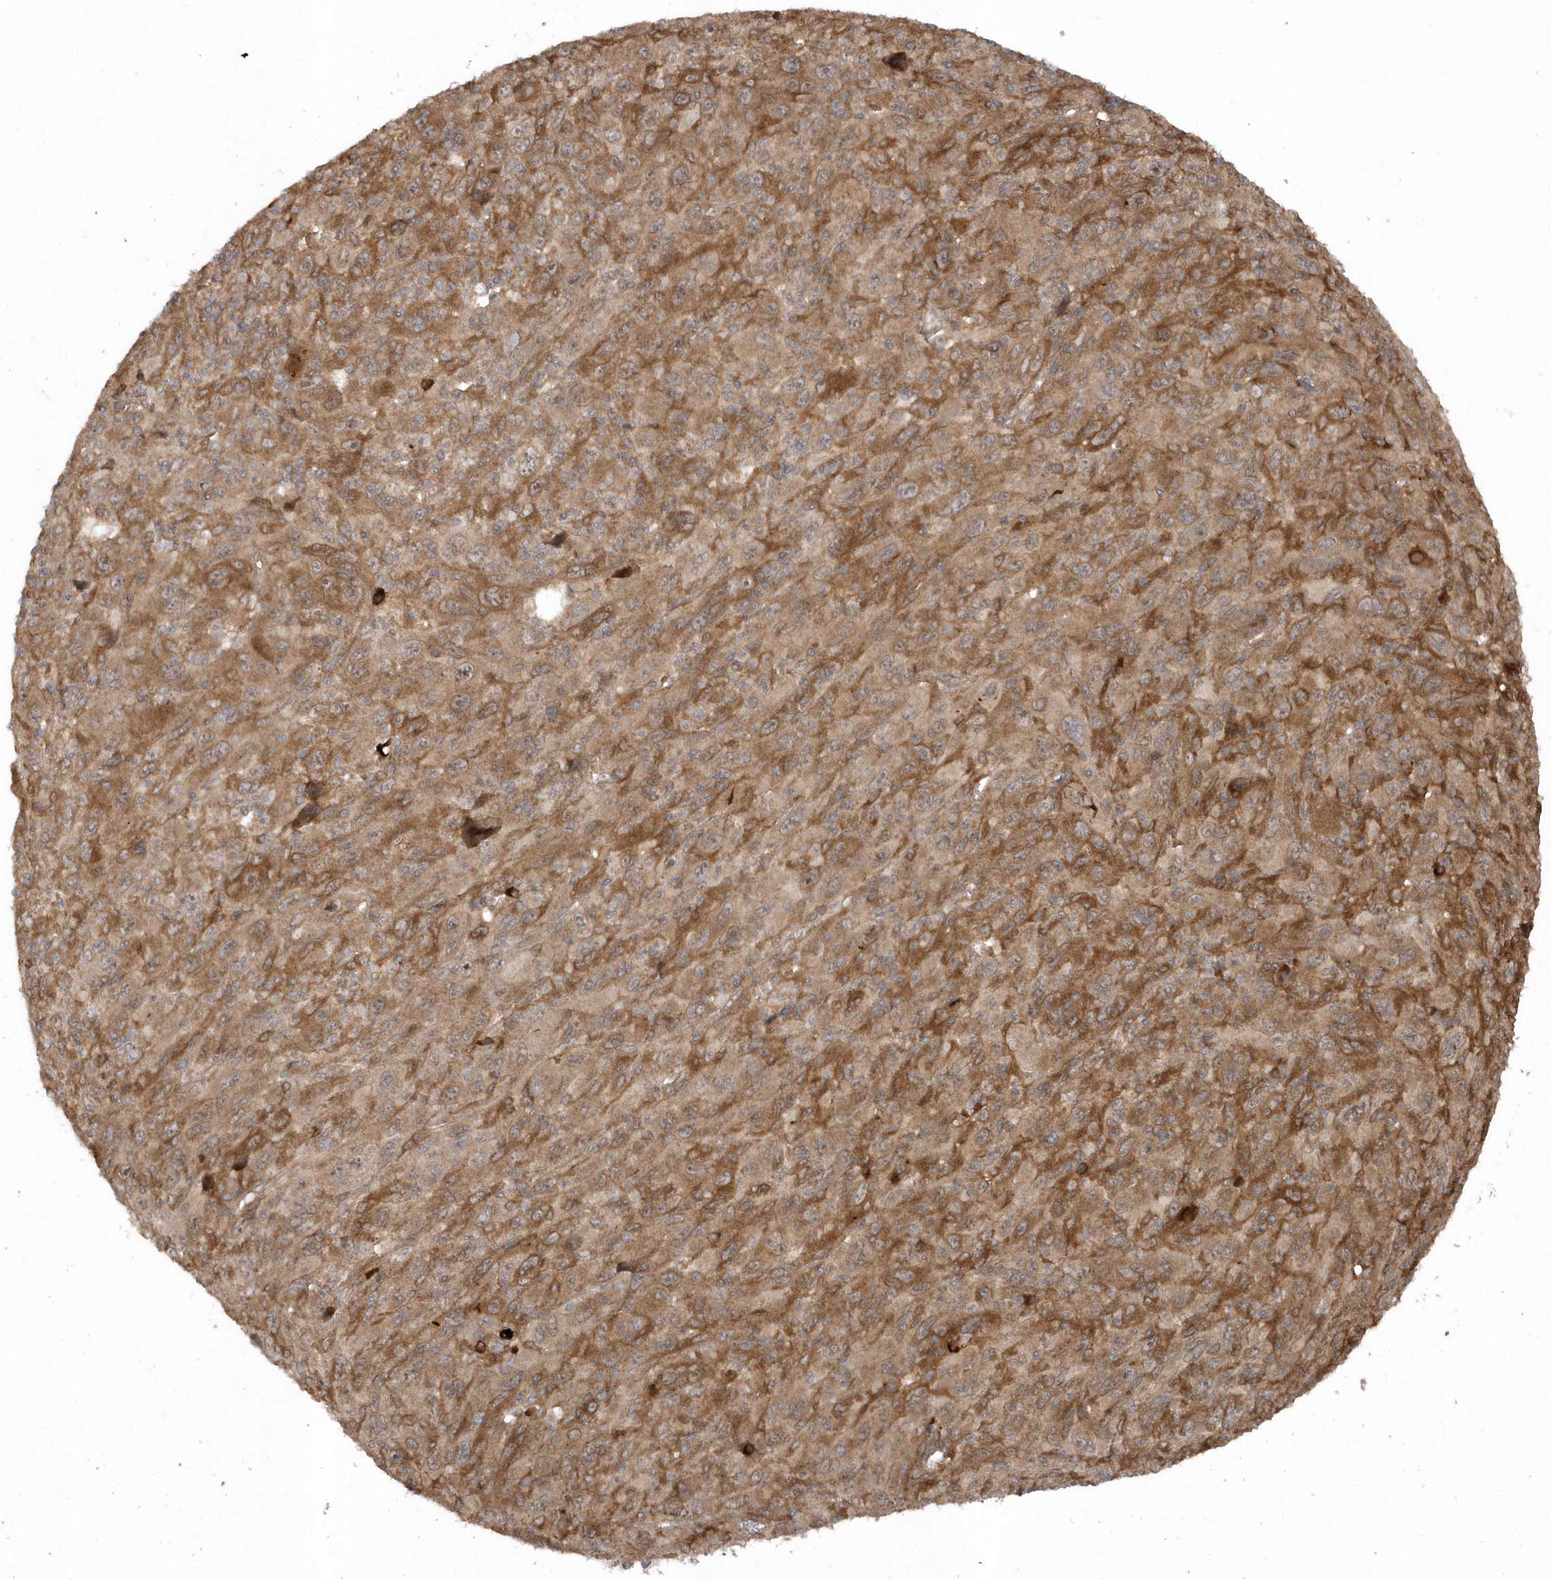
{"staining": {"intensity": "moderate", "quantity": ">75%", "location": "cytoplasmic/membranous"}, "tissue": "melanoma", "cell_type": "Tumor cells", "image_type": "cancer", "snomed": [{"axis": "morphology", "description": "Malignant melanoma, Metastatic site"}, {"axis": "topography", "description": "Skin"}], "caption": "IHC (DAB (3,3'-diaminobenzidine)) staining of human melanoma reveals moderate cytoplasmic/membranous protein staining in about >75% of tumor cells. (DAB (3,3'-diaminobenzidine) IHC with brightfield microscopy, high magnification).", "gene": "HERPUD1", "patient": {"sex": "female", "age": 56}}